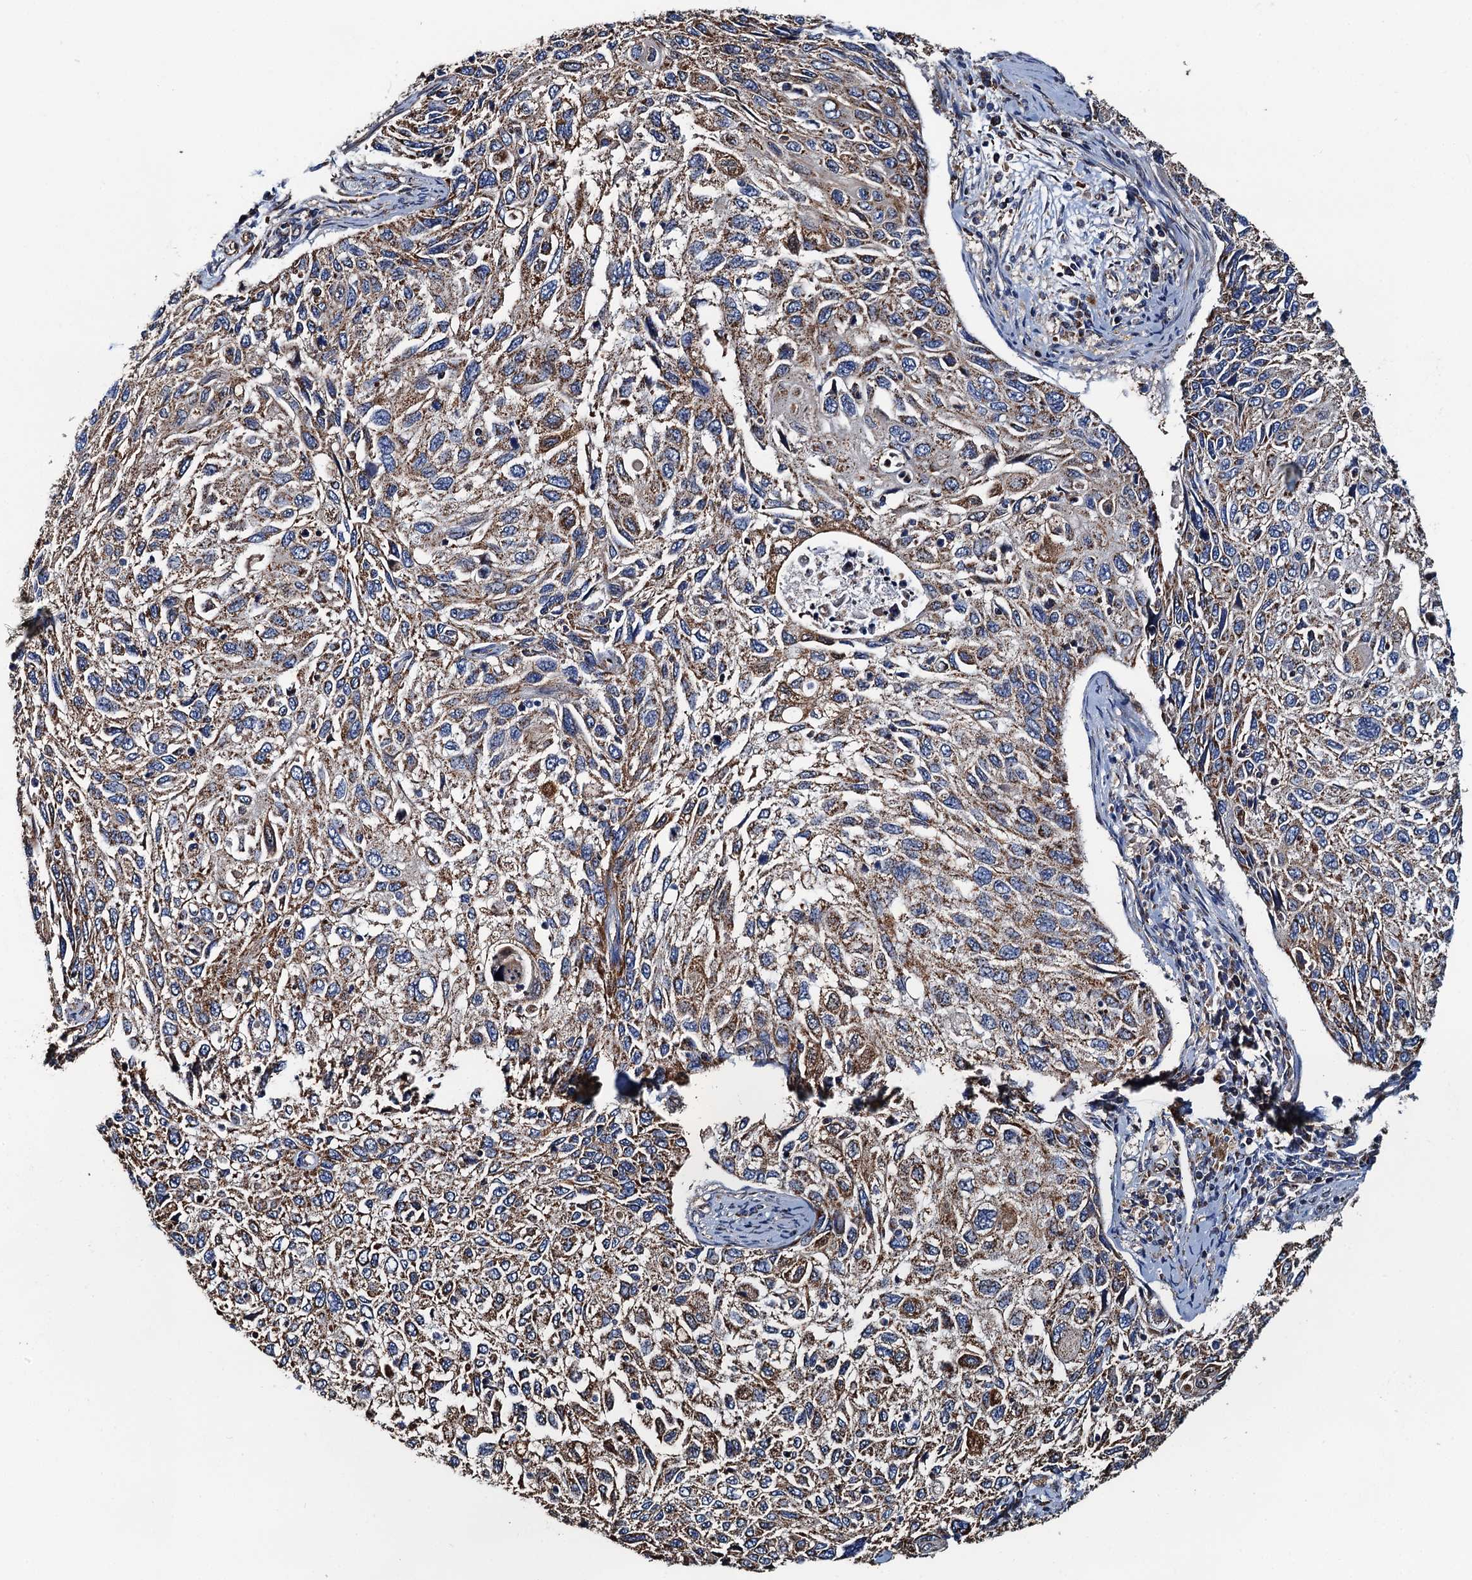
{"staining": {"intensity": "moderate", "quantity": "25%-75%", "location": "cytoplasmic/membranous"}, "tissue": "cervical cancer", "cell_type": "Tumor cells", "image_type": "cancer", "snomed": [{"axis": "morphology", "description": "Squamous cell carcinoma, NOS"}, {"axis": "topography", "description": "Cervix"}], "caption": "Immunohistochemistry (IHC) micrograph of neoplastic tissue: cervical squamous cell carcinoma stained using immunohistochemistry displays medium levels of moderate protein expression localized specifically in the cytoplasmic/membranous of tumor cells, appearing as a cytoplasmic/membranous brown color.", "gene": "AAGAB", "patient": {"sex": "female", "age": 70}}